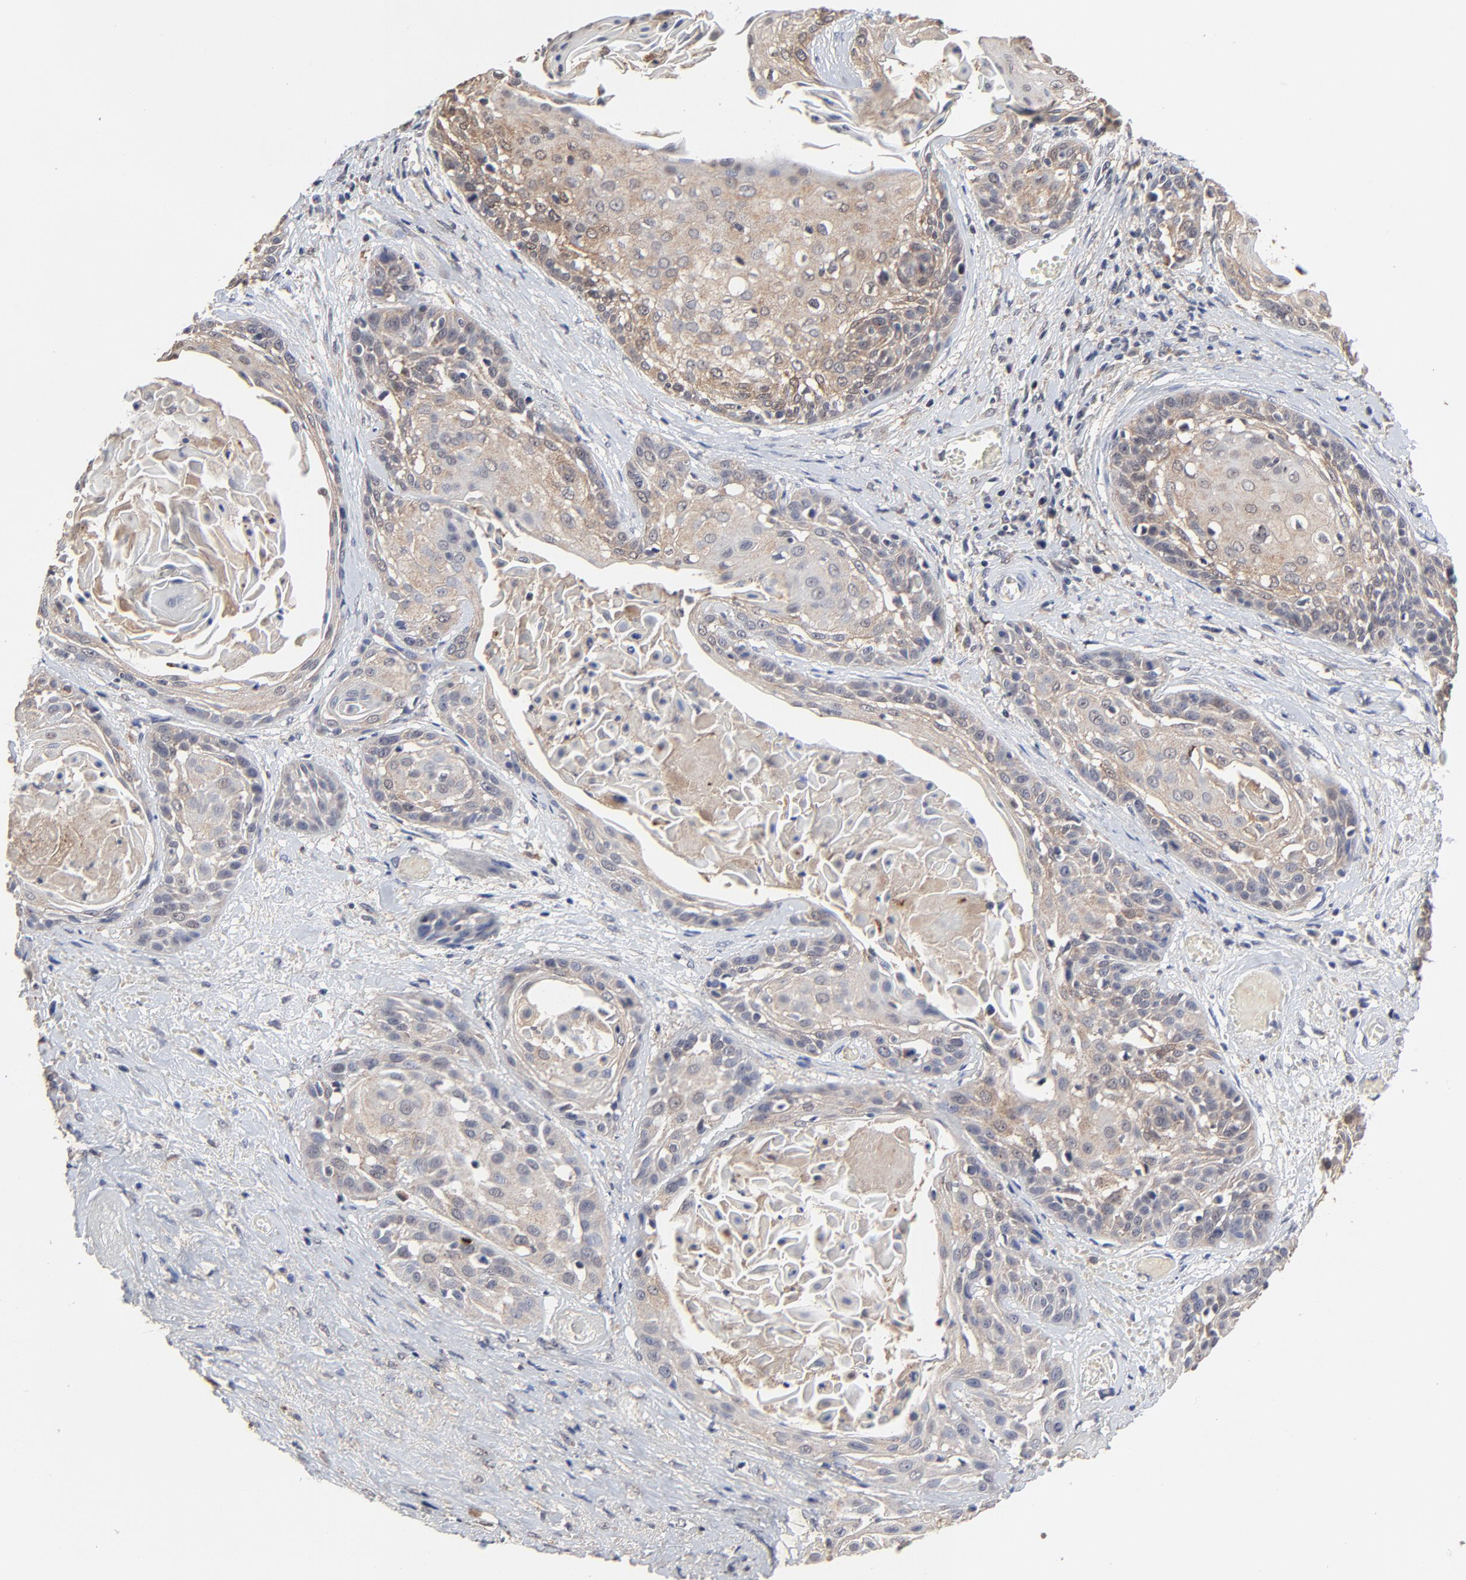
{"staining": {"intensity": "moderate", "quantity": ">75%", "location": "cytoplasmic/membranous"}, "tissue": "cervical cancer", "cell_type": "Tumor cells", "image_type": "cancer", "snomed": [{"axis": "morphology", "description": "Squamous cell carcinoma, NOS"}, {"axis": "topography", "description": "Cervix"}], "caption": "The image demonstrates a brown stain indicating the presence of a protein in the cytoplasmic/membranous of tumor cells in squamous cell carcinoma (cervical).", "gene": "LGALS3", "patient": {"sex": "female", "age": 57}}